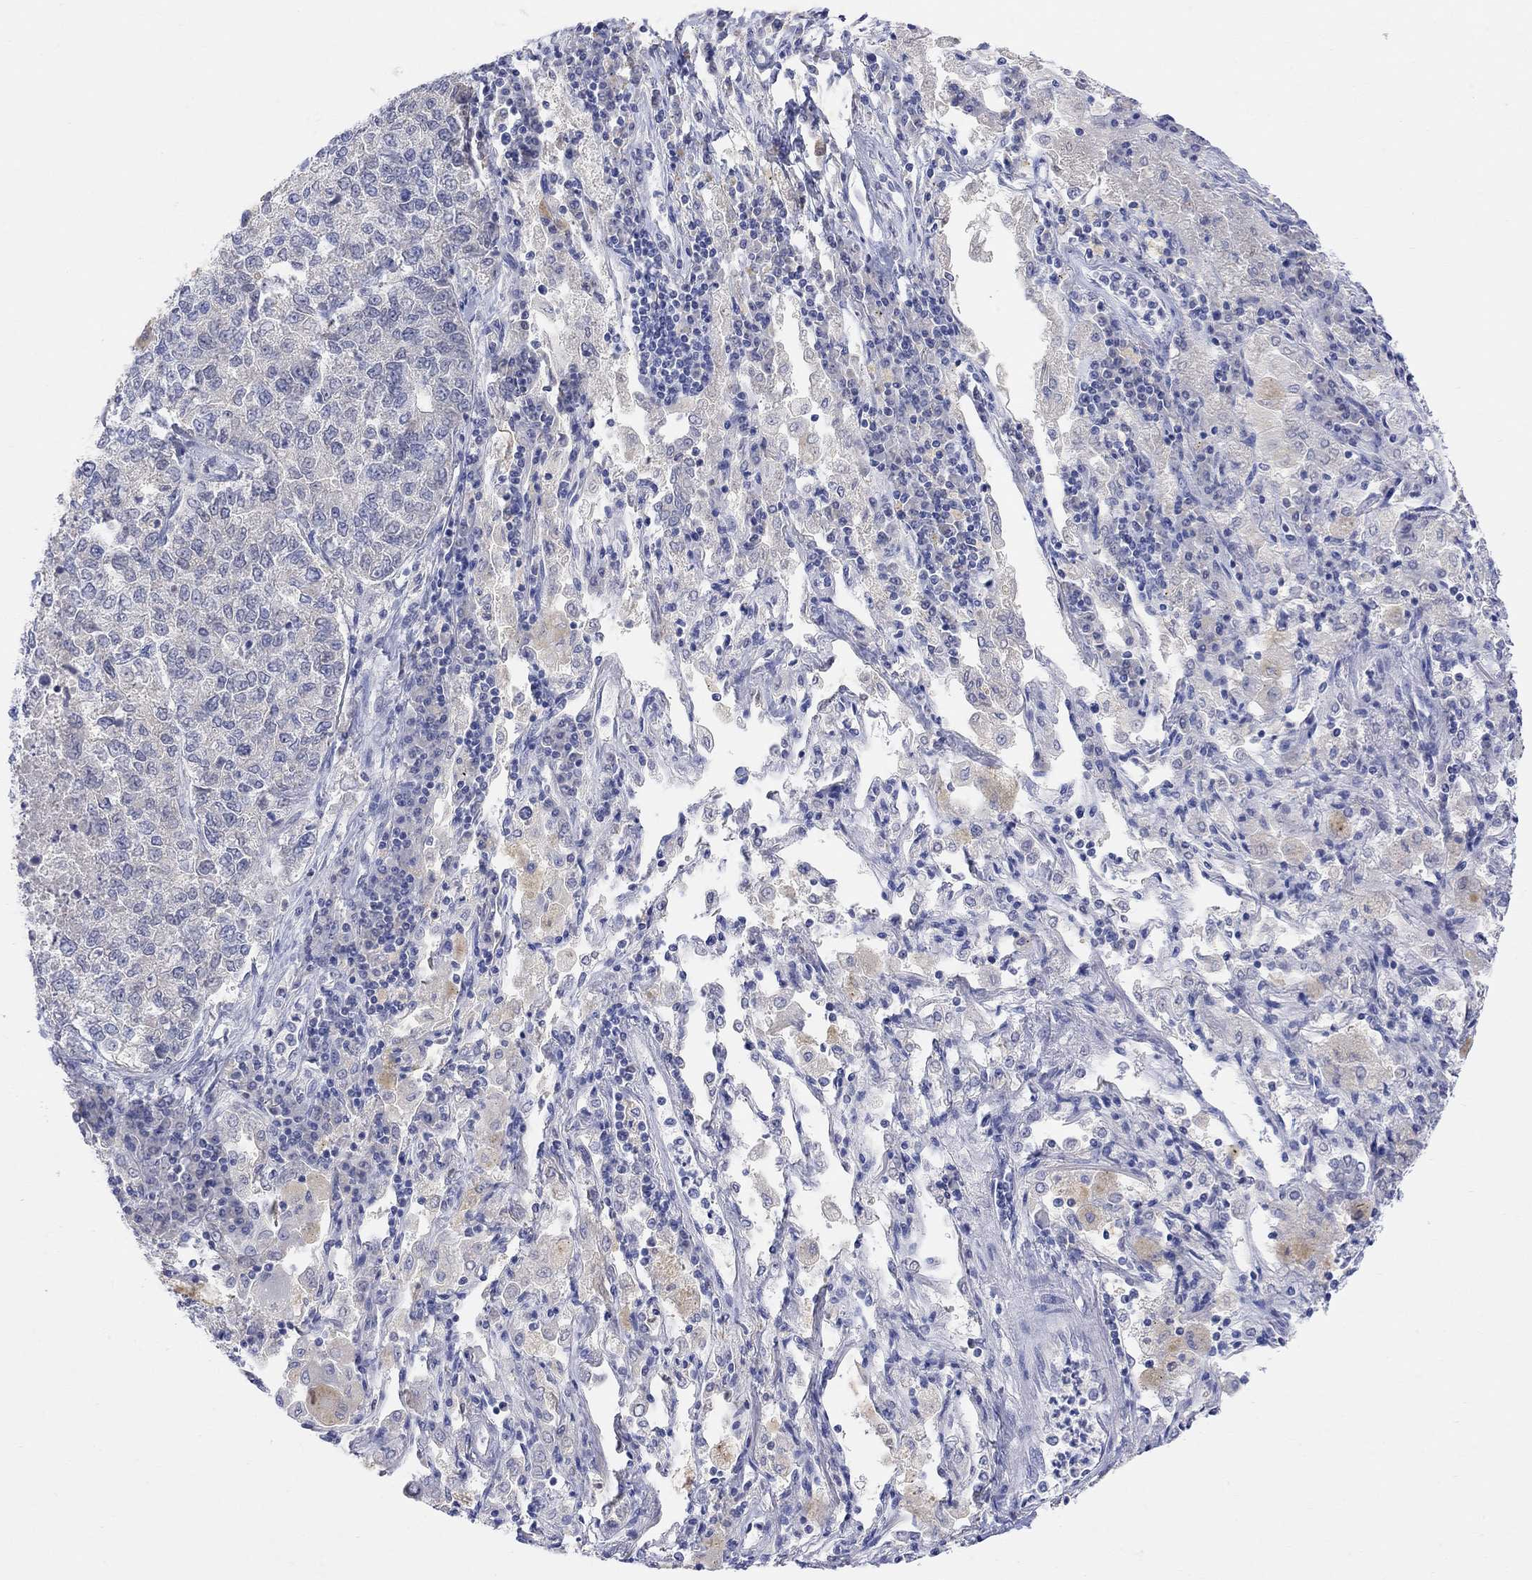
{"staining": {"intensity": "weak", "quantity": "<25%", "location": "cytoplasmic/membranous"}, "tissue": "lung cancer", "cell_type": "Tumor cells", "image_type": "cancer", "snomed": [{"axis": "morphology", "description": "Adenocarcinoma, NOS"}, {"axis": "topography", "description": "Lung"}], "caption": "Human lung cancer stained for a protein using IHC displays no expression in tumor cells.", "gene": "TYR", "patient": {"sex": "male", "age": 49}}